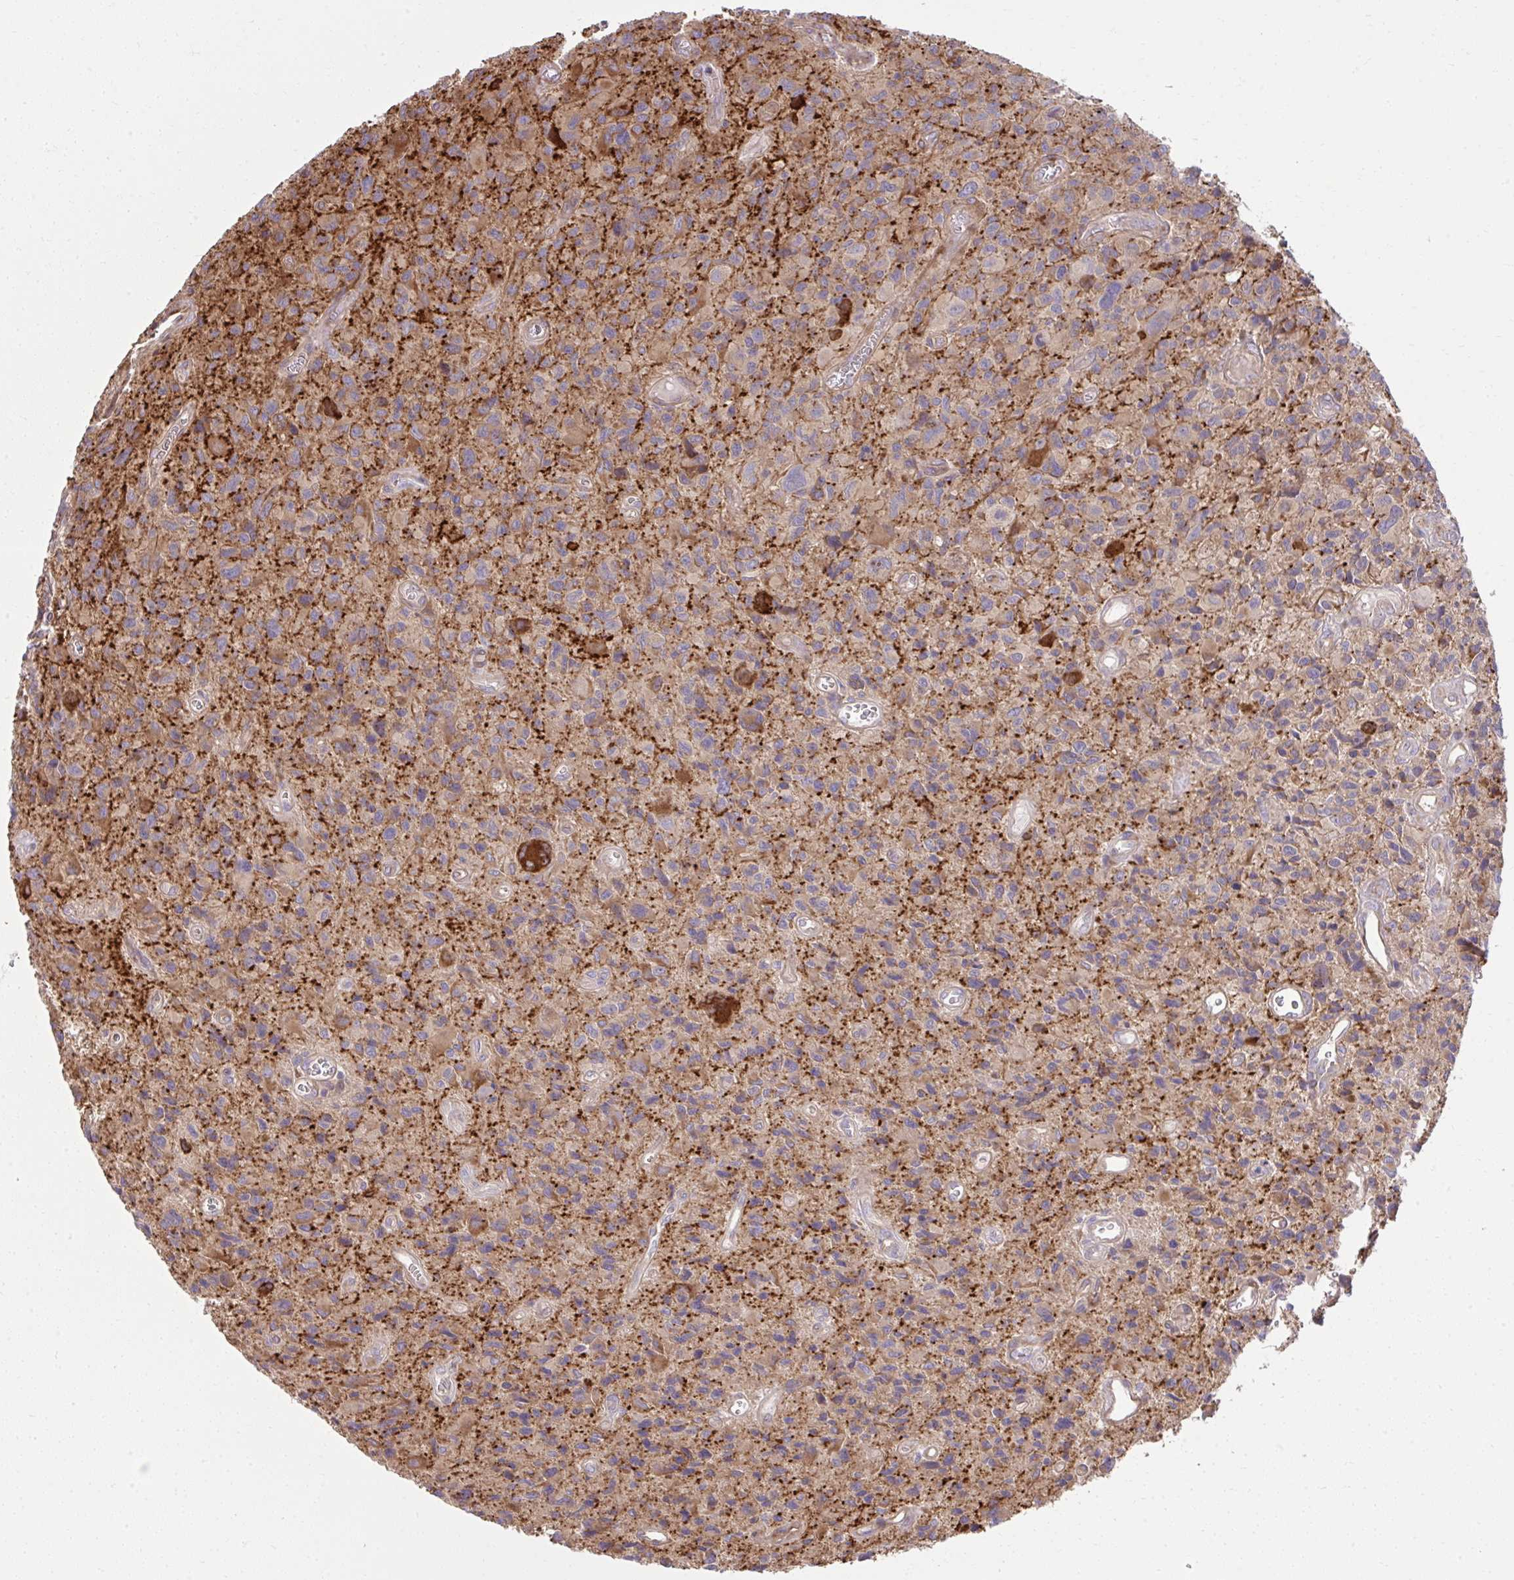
{"staining": {"intensity": "weak", "quantity": "<25%", "location": "cytoplasmic/membranous"}, "tissue": "glioma", "cell_type": "Tumor cells", "image_type": "cancer", "snomed": [{"axis": "morphology", "description": "Glioma, malignant, High grade"}, {"axis": "topography", "description": "Brain"}], "caption": "DAB immunohistochemical staining of human high-grade glioma (malignant) displays no significant positivity in tumor cells.", "gene": "NMNAT3", "patient": {"sex": "male", "age": 76}}